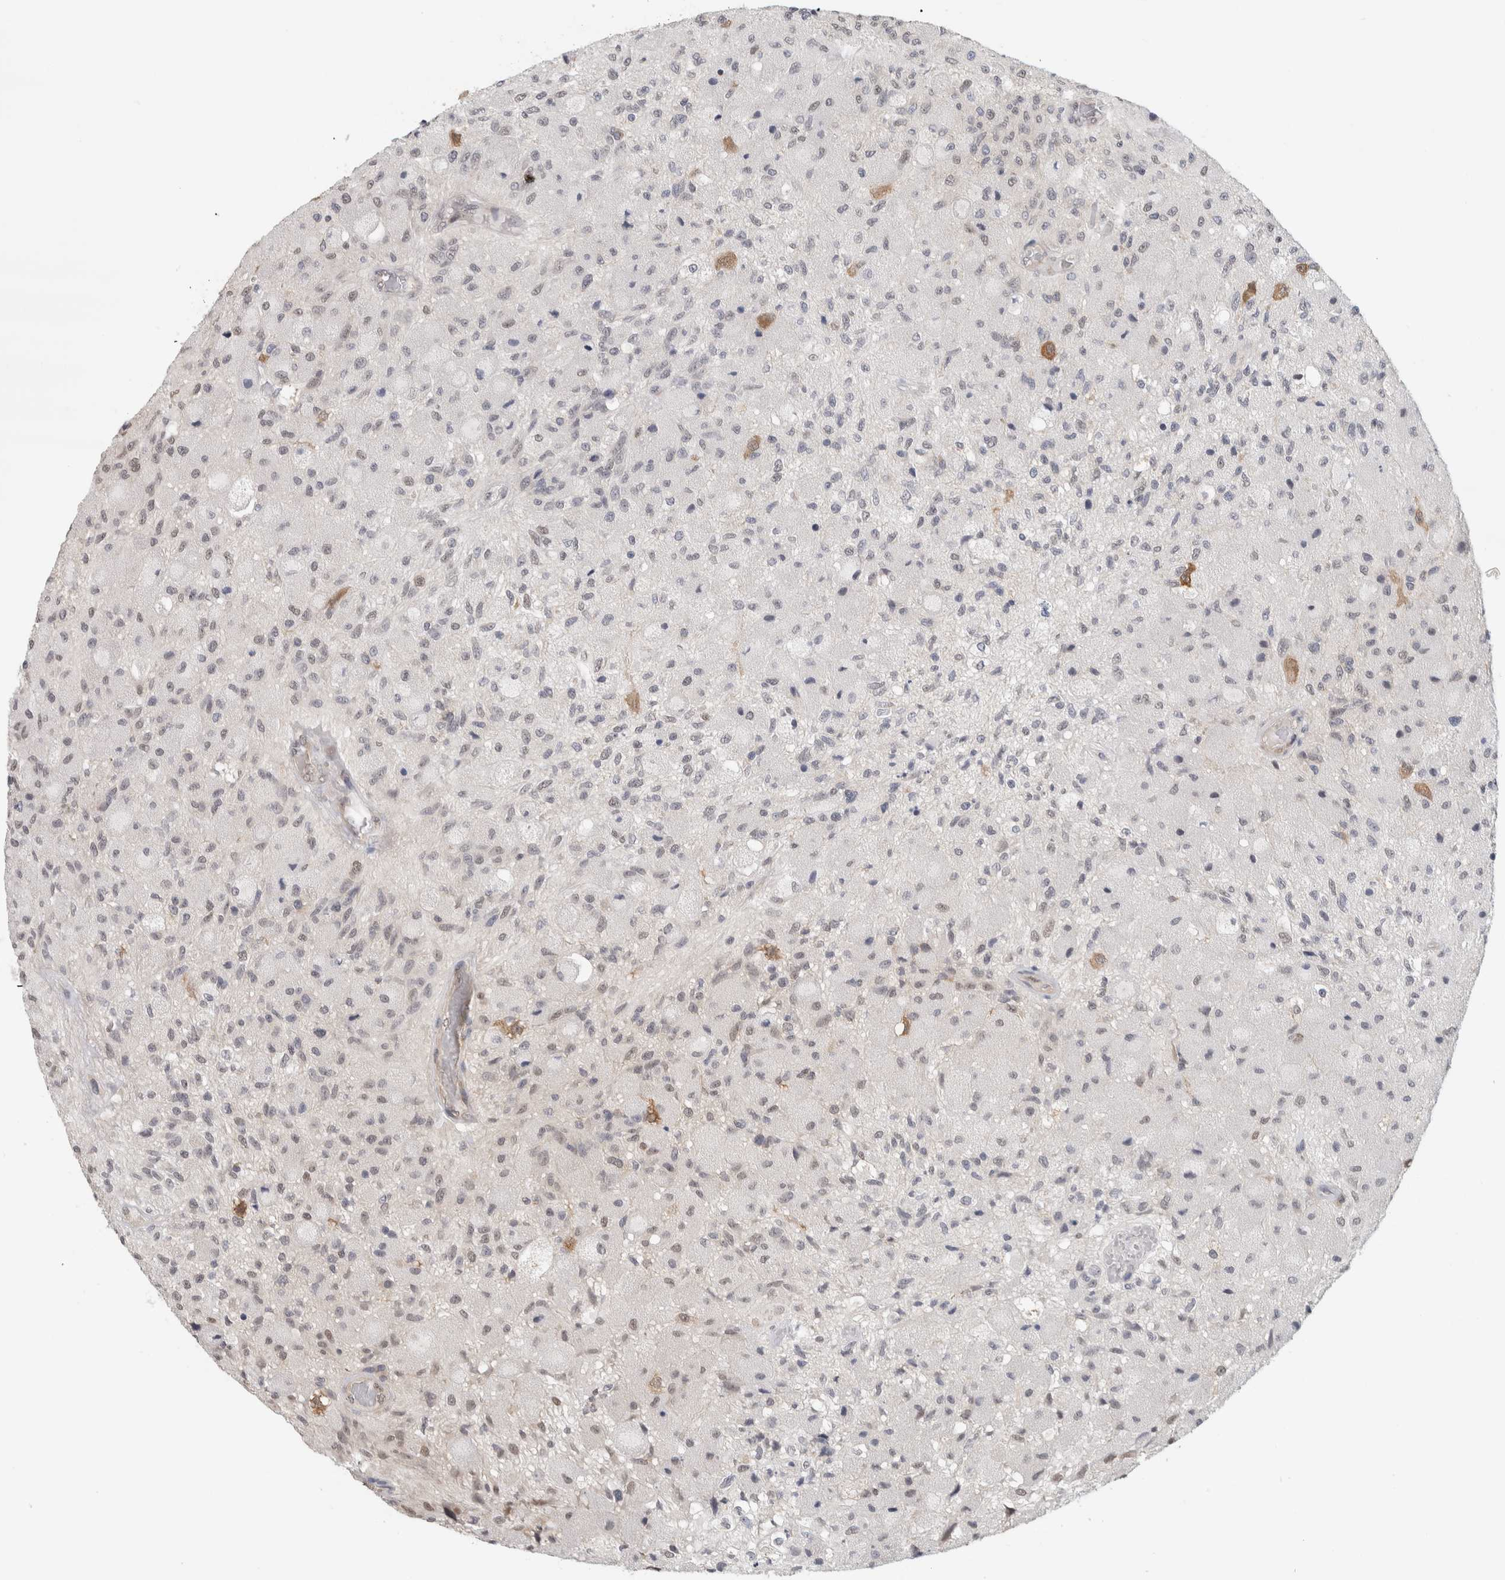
{"staining": {"intensity": "weak", "quantity": "<25%", "location": "nuclear"}, "tissue": "glioma", "cell_type": "Tumor cells", "image_type": "cancer", "snomed": [{"axis": "morphology", "description": "Normal tissue, NOS"}, {"axis": "morphology", "description": "Glioma, malignant, High grade"}, {"axis": "topography", "description": "Cerebral cortex"}], "caption": "DAB immunohistochemical staining of glioma demonstrates no significant staining in tumor cells. The staining is performed using DAB (3,3'-diaminobenzidine) brown chromogen with nuclei counter-stained in using hematoxylin.", "gene": "EIF4G3", "patient": {"sex": "male", "age": 77}}